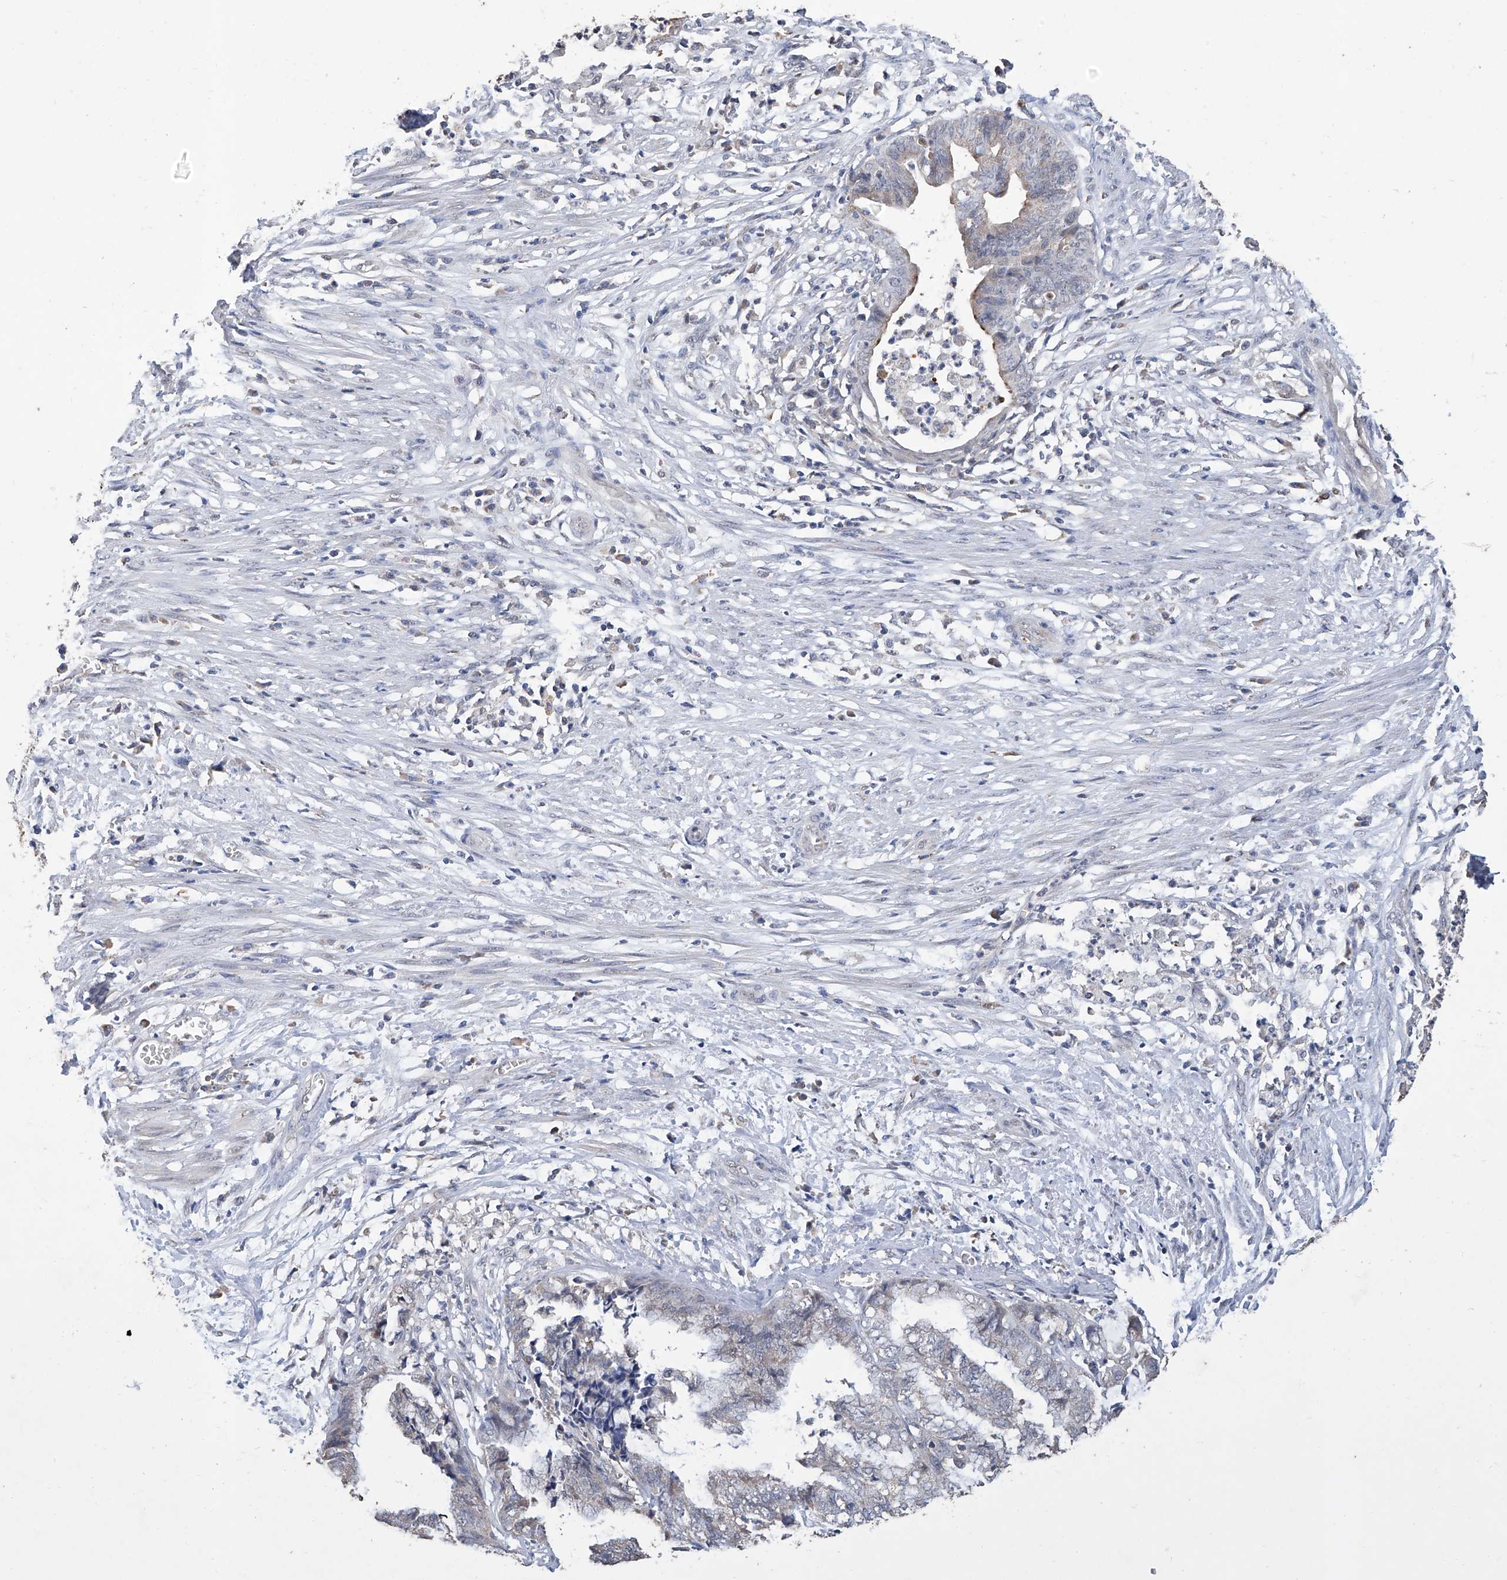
{"staining": {"intensity": "negative", "quantity": "none", "location": "none"}, "tissue": "endometrial cancer", "cell_type": "Tumor cells", "image_type": "cancer", "snomed": [{"axis": "morphology", "description": "Necrosis, NOS"}, {"axis": "morphology", "description": "Adenocarcinoma, NOS"}, {"axis": "topography", "description": "Endometrium"}], "caption": "This is an immunohistochemistry (IHC) photomicrograph of endometrial cancer (adenocarcinoma). There is no staining in tumor cells.", "gene": "GPT", "patient": {"sex": "female", "age": 79}}